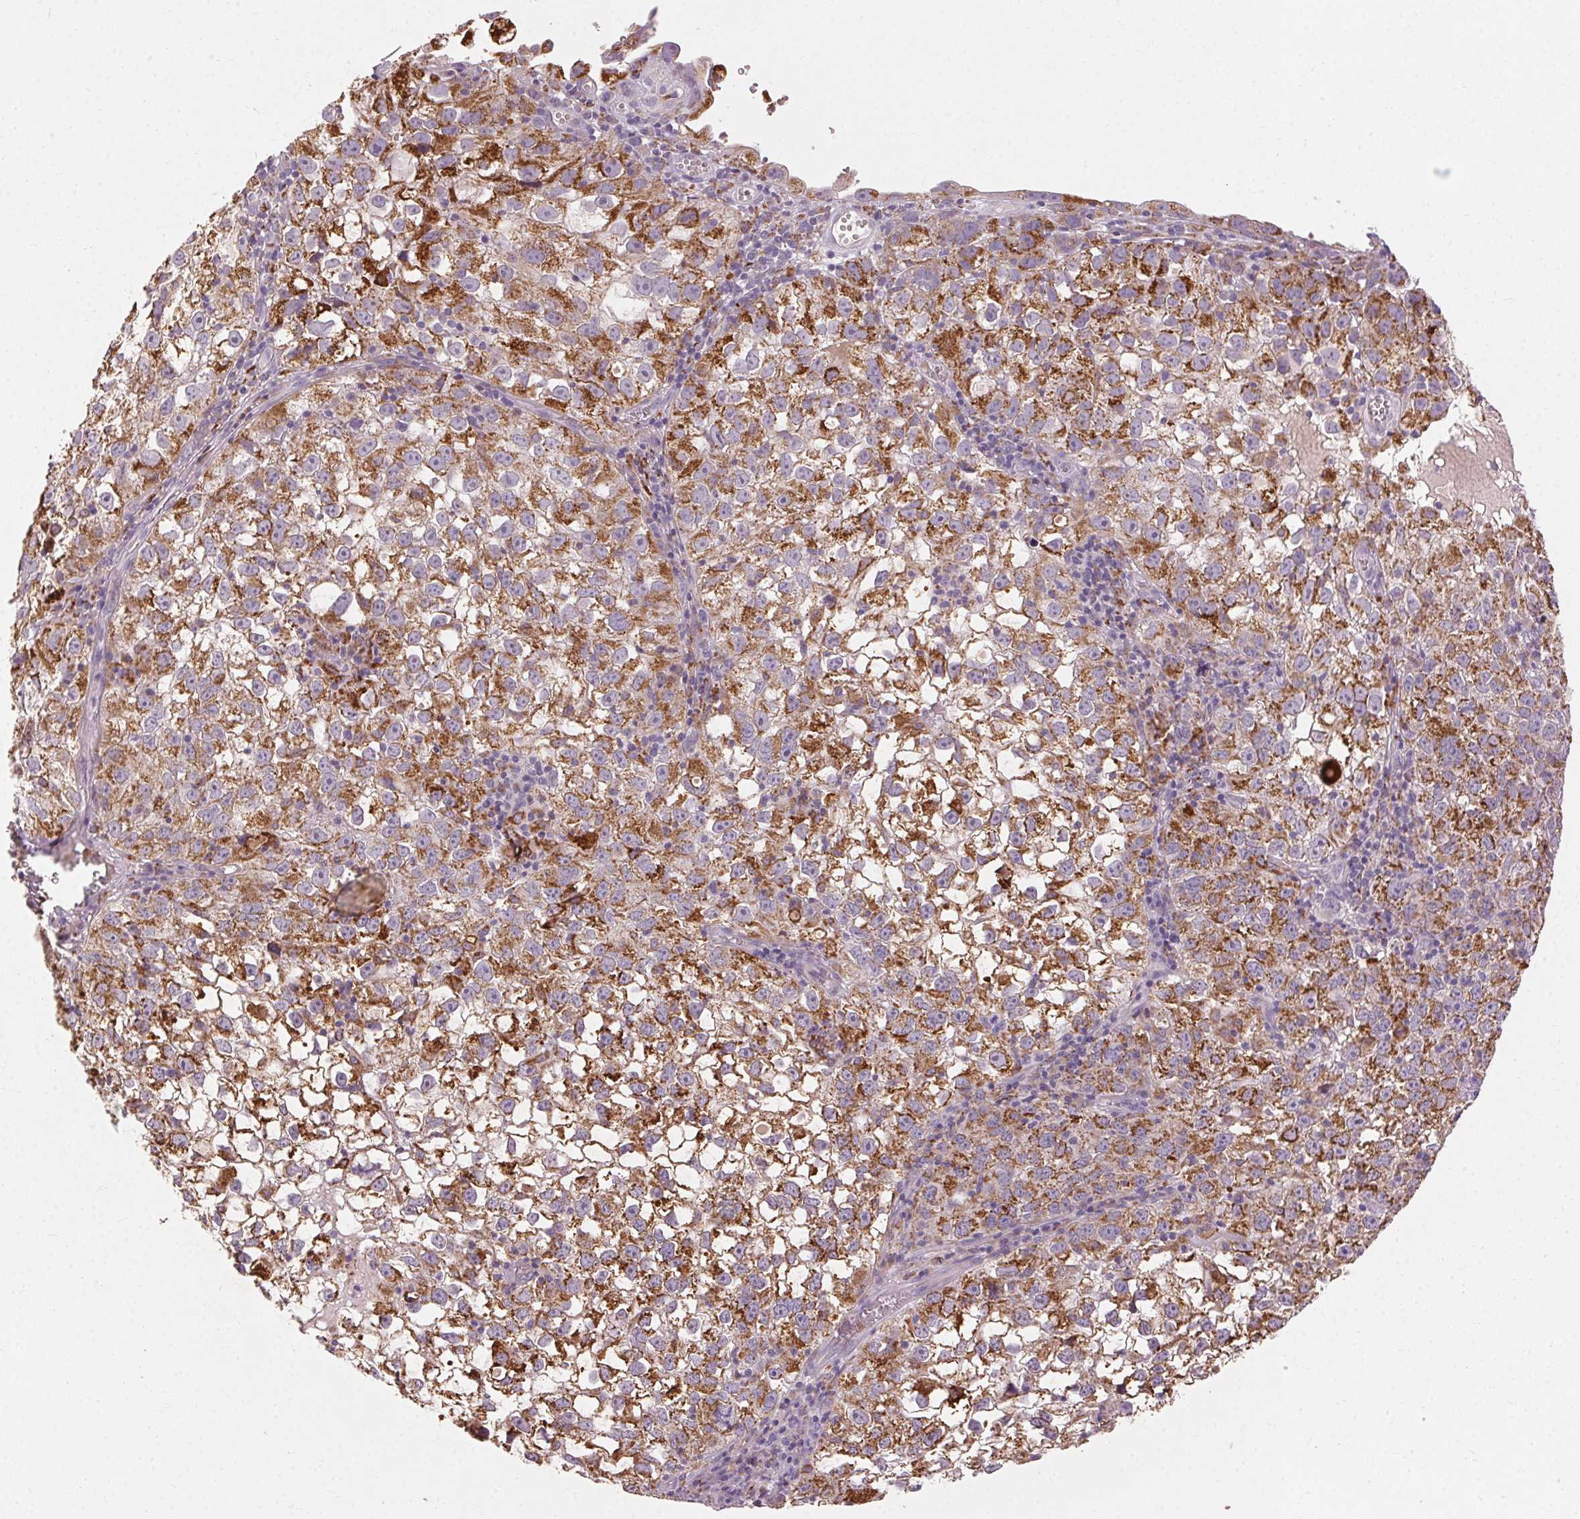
{"staining": {"intensity": "strong", "quantity": "<25%", "location": "cytoplasmic/membranous"}, "tissue": "cervical cancer", "cell_type": "Tumor cells", "image_type": "cancer", "snomed": [{"axis": "morphology", "description": "Squamous cell carcinoma, NOS"}, {"axis": "topography", "description": "Cervix"}], "caption": "The photomicrograph reveals a brown stain indicating the presence of a protein in the cytoplasmic/membranous of tumor cells in cervical cancer.", "gene": "REP15", "patient": {"sex": "female", "age": 55}}